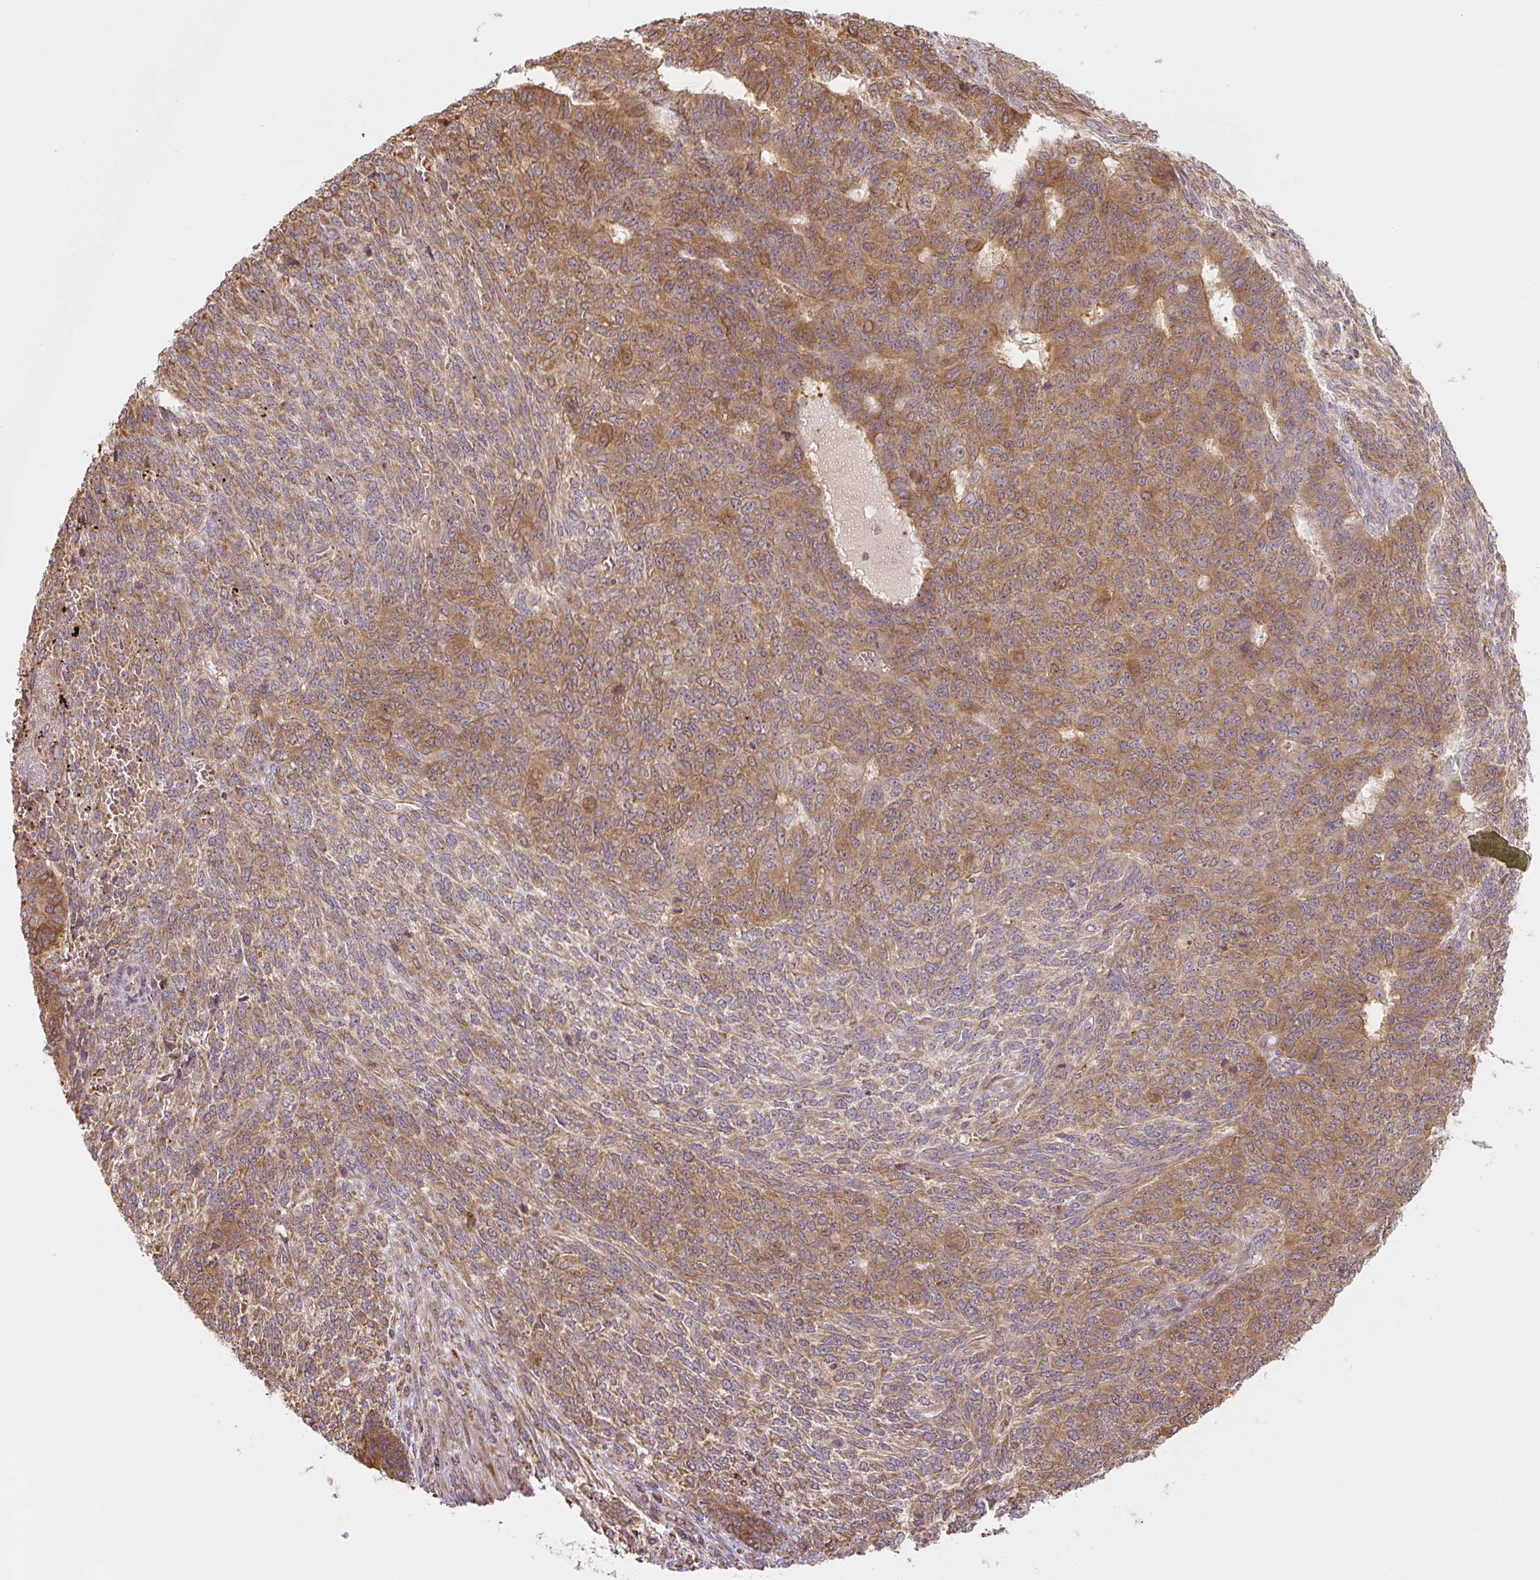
{"staining": {"intensity": "moderate", "quantity": ">75%", "location": "cytoplasmic/membranous"}, "tissue": "endometrial cancer", "cell_type": "Tumor cells", "image_type": "cancer", "snomed": [{"axis": "morphology", "description": "Adenocarcinoma, NOS"}, {"axis": "topography", "description": "Endometrium"}], "caption": "A high-resolution micrograph shows IHC staining of endometrial cancer (adenocarcinoma), which exhibits moderate cytoplasmic/membranous expression in about >75% of tumor cells.", "gene": "RASA1", "patient": {"sex": "female", "age": 32}}